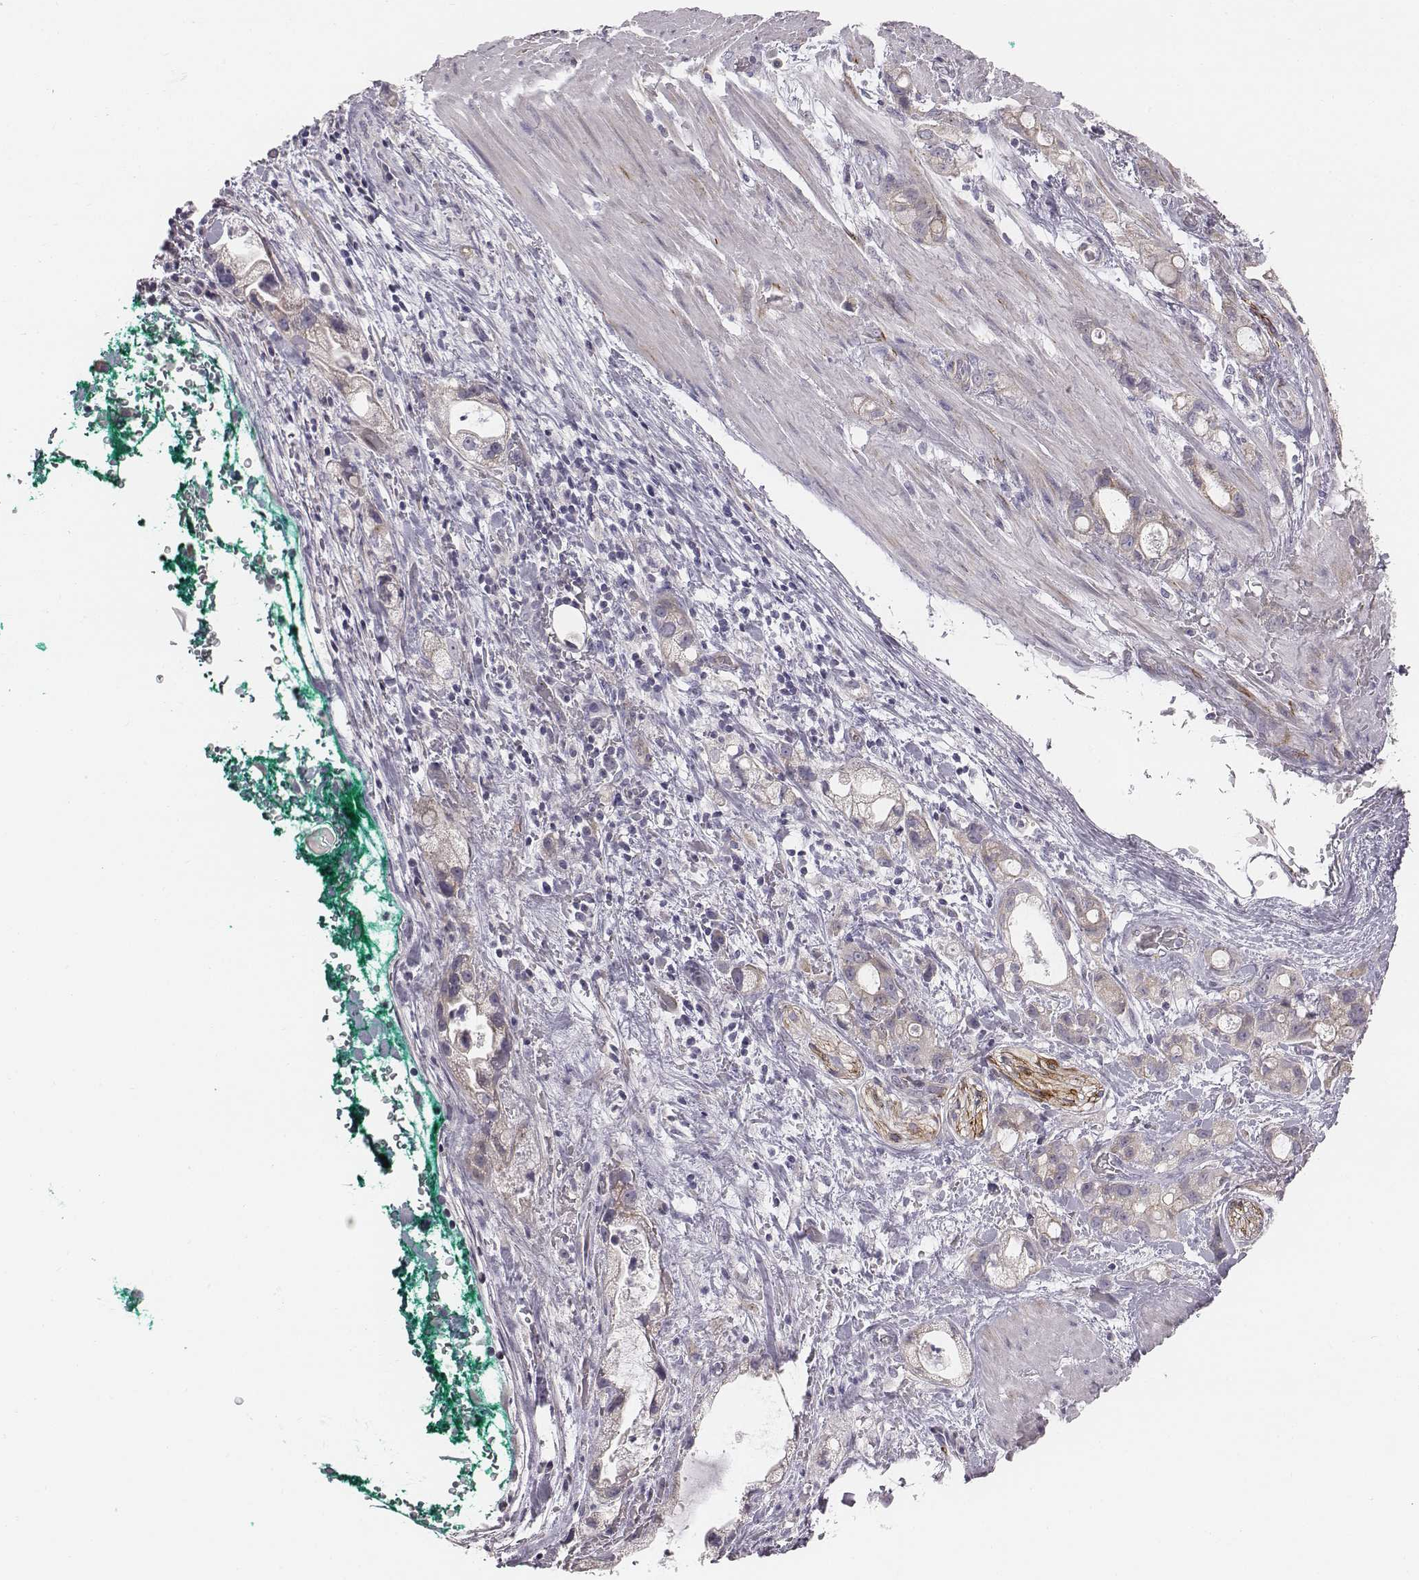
{"staining": {"intensity": "negative", "quantity": "none", "location": "none"}, "tissue": "stomach cancer", "cell_type": "Tumor cells", "image_type": "cancer", "snomed": [{"axis": "morphology", "description": "Adenocarcinoma, NOS"}, {"axis": "topography", "description": "Stomach"}], "caption": "Immunohistochemical staining of adenocarcinoma (stomach) displays no significant staining in tumor cells.", "gene": "PRKCZ", "patient": {"sex": "male", "age": 63}}